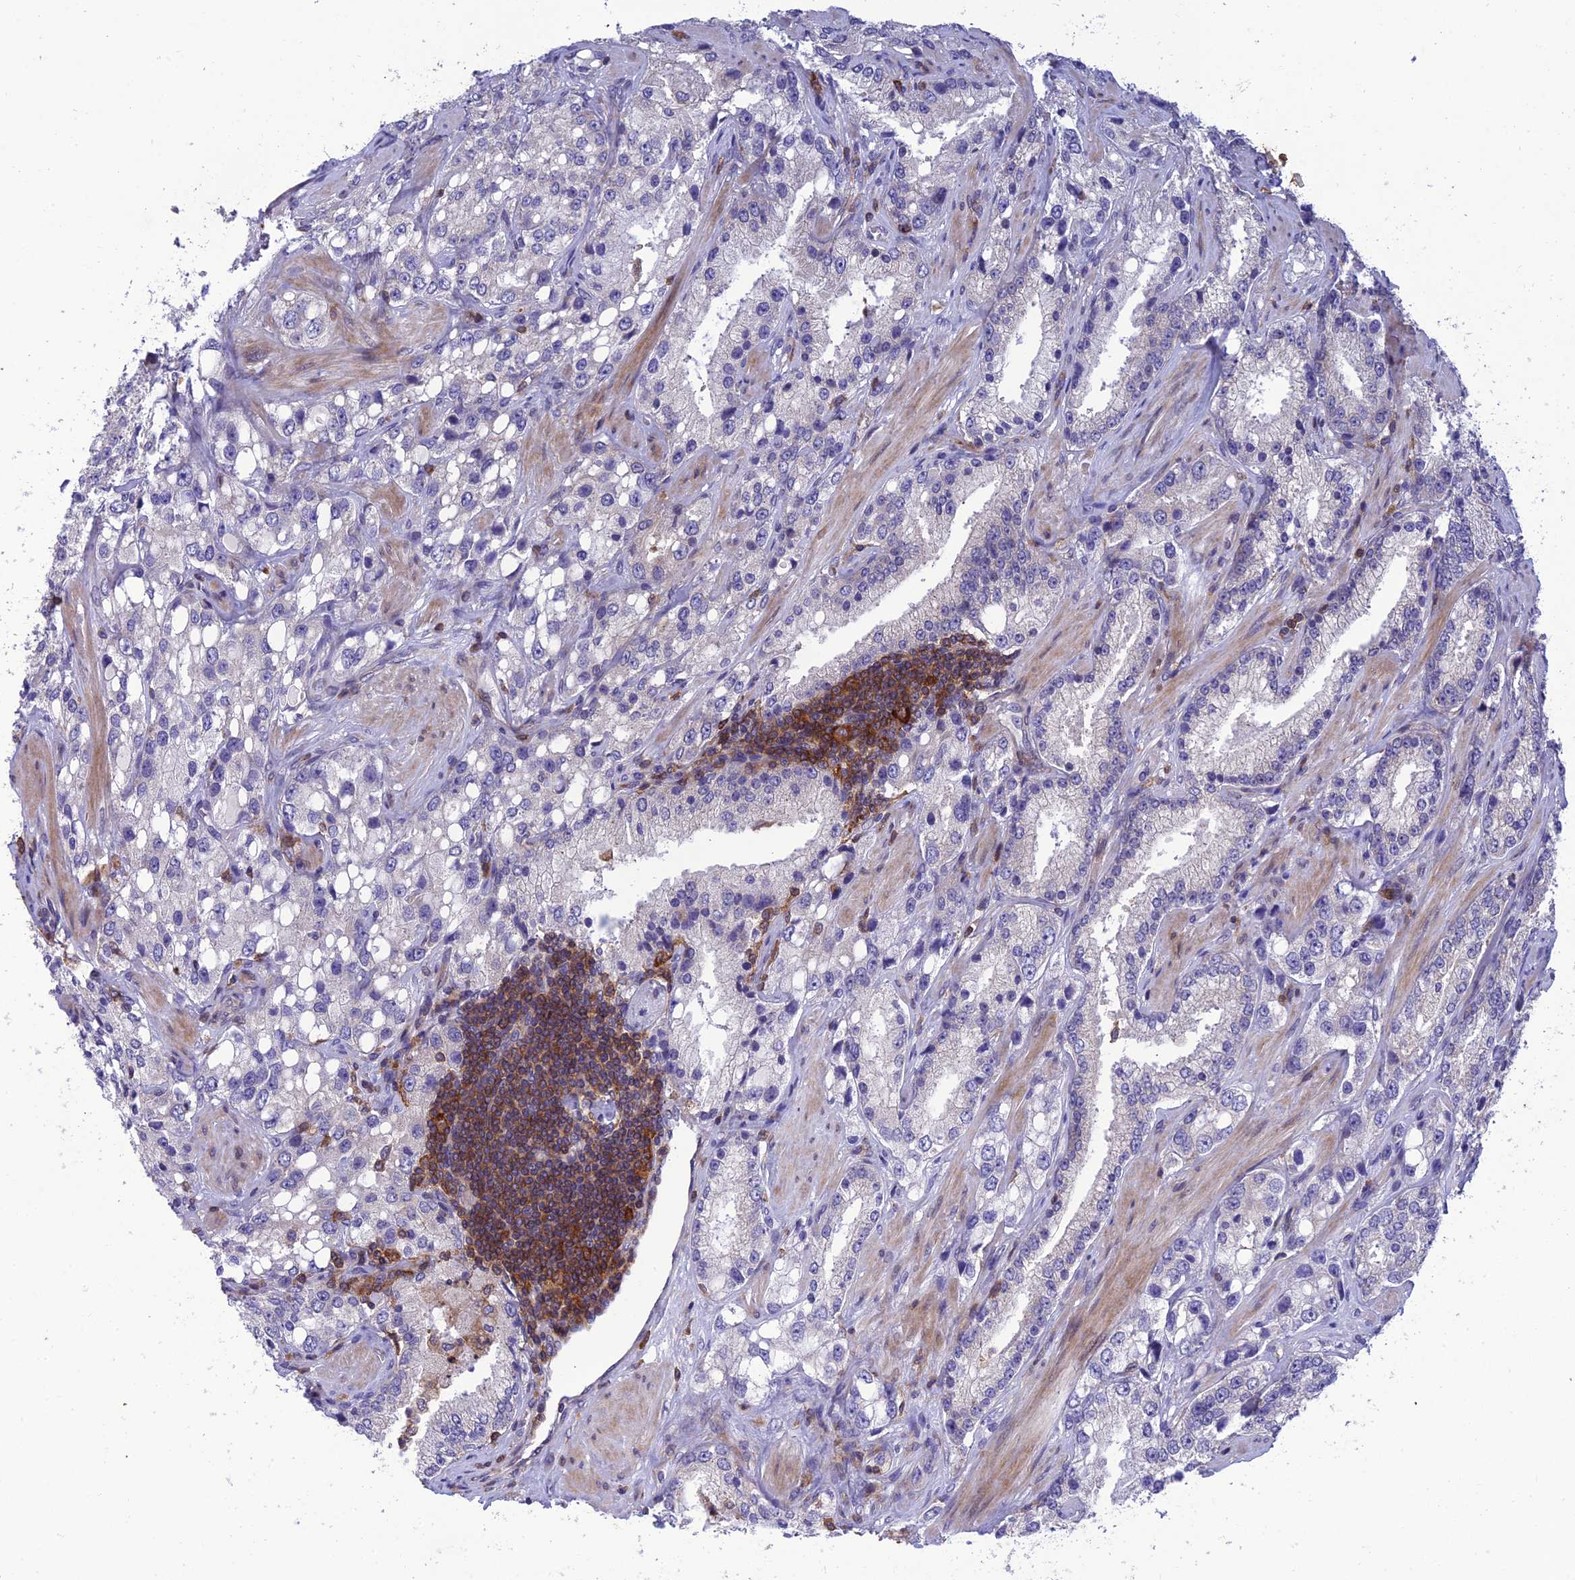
{"staining": {"intensity": "negative", "quantity": "none", "location": "none"}, "tissue": "prostate cancer", "cell_type": "Tumor cells", "image_type": "cancer", "snomed": [{"axis": "morphology", "description": "Adenocarcinoma, High grade"}, {"axis": "topography", "description": "Prostate"}], "caption": "There is no significant staining in tumor cells of adenocarcinoma (high-grade) (prostate). The staining is performed using DAB brown chromogen with nuclei counter-stained in using hematoxylin.", "gene": "FAM76A", "patient": {"sex": "male", "age": 66}}